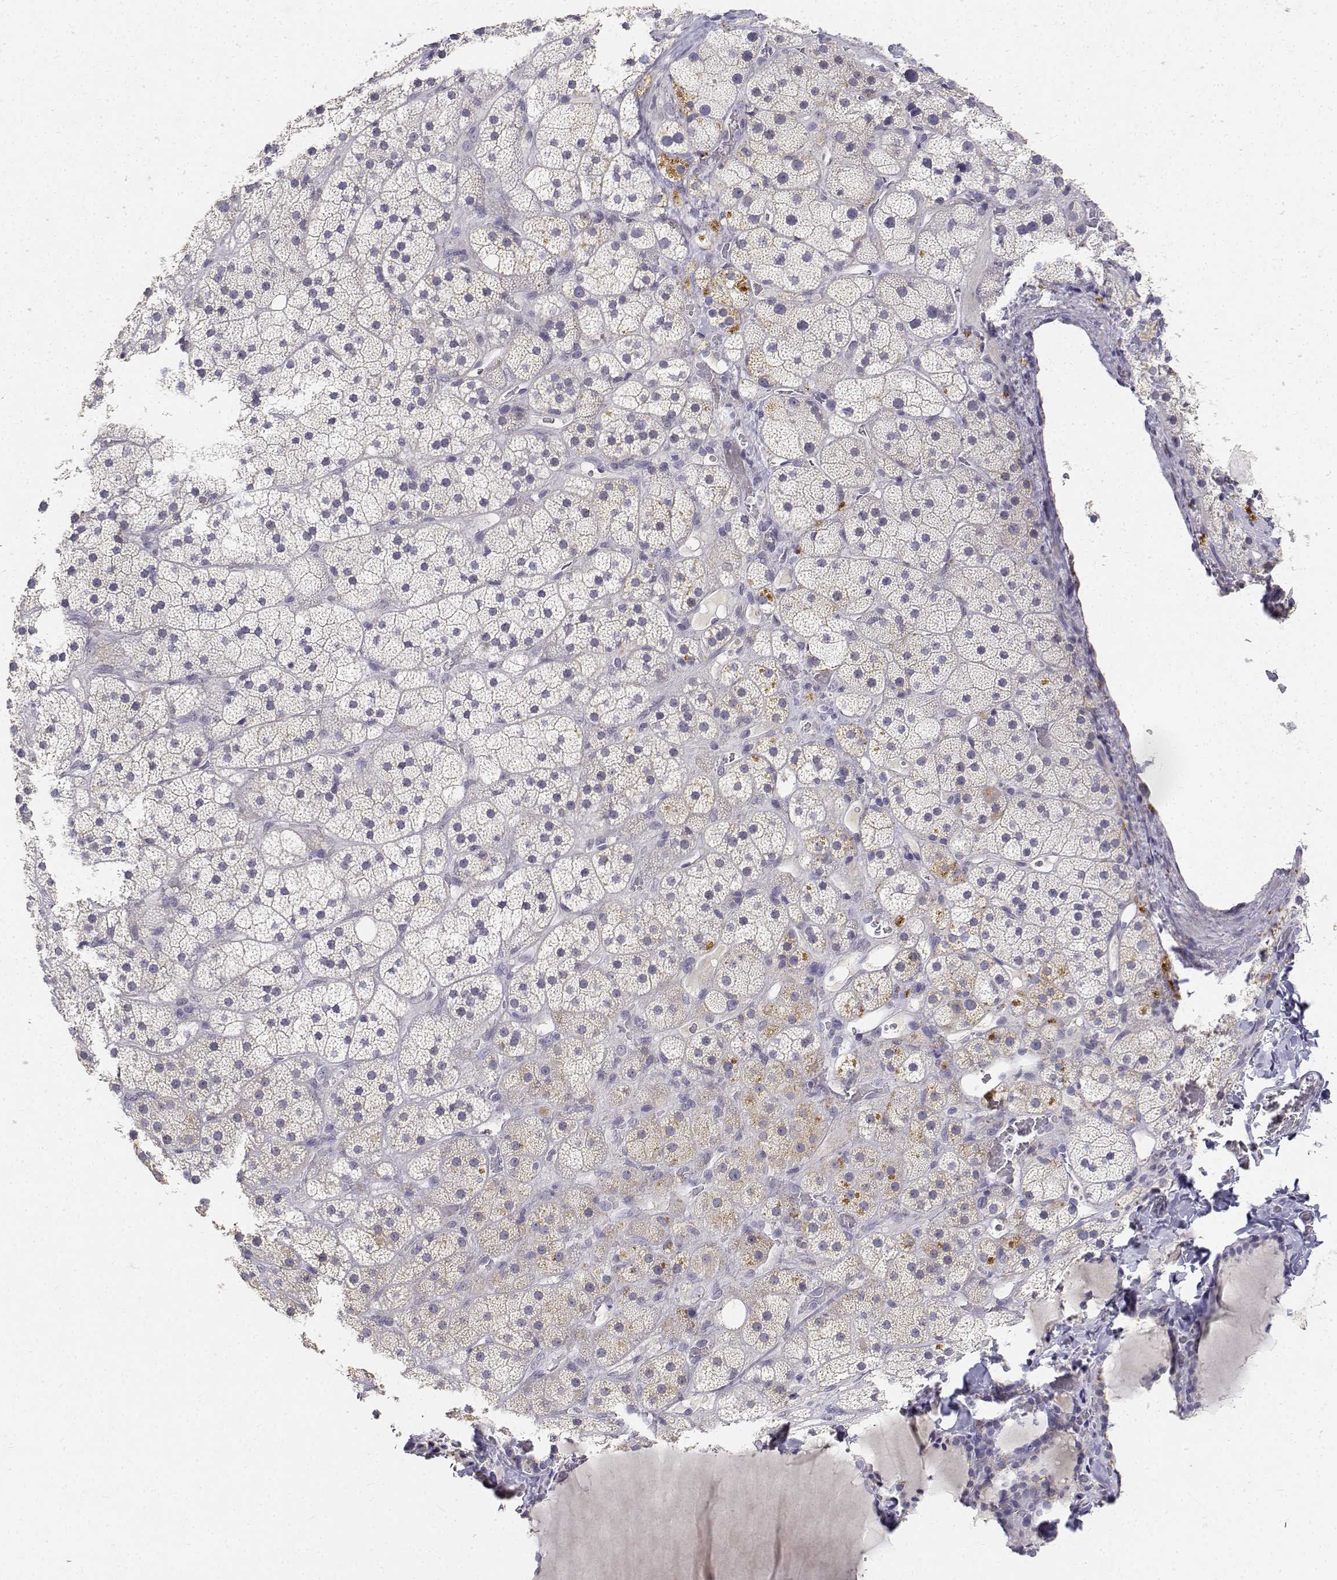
{"staining": {"intensity": "moderate", "quantity": "<25%", "location": "cytoplasmic/membranous"}, "tissue": "adrenal gland", "cell_type": "Glandular cells", "image_type": "normal", "snomed": [{"axis": "morphology", "description": "Normal tissue, NOS"}, {"axis": "topography", "description": "Adrenal gland"}], "caption": "High-power microscopy captured an immunohistochemistry image of unremarkable adrenal gland, revealing moderate cytoplasmic/membranous staining in approximately <25% of glandular cells.", "gene": "PAEP", "patient": {"sex": "male", "age": 57}}